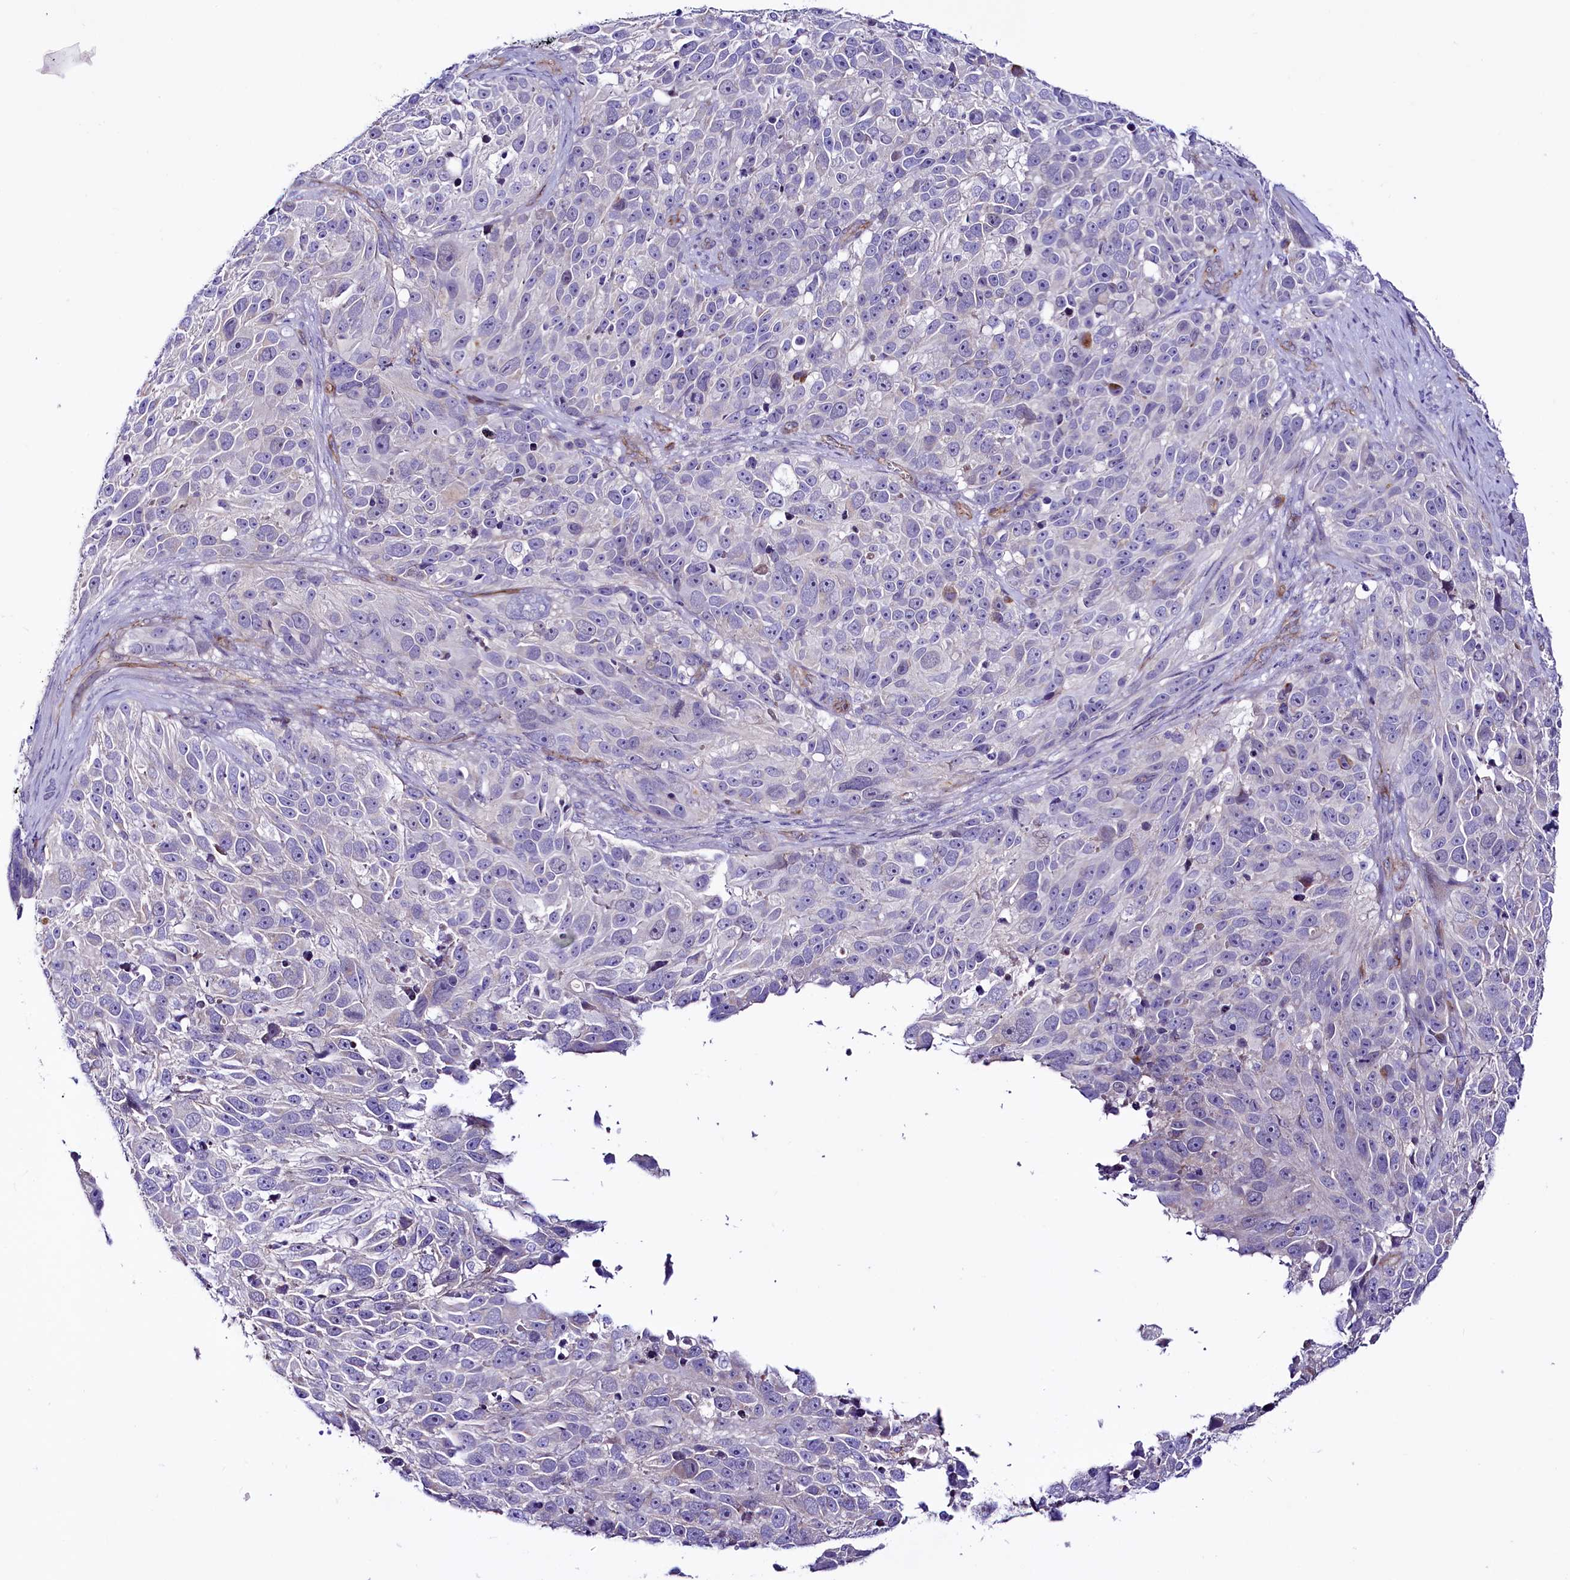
{"staining": {"intensity": "negative", "quantity": "none", "location": "none"}, "tissue": "melanoma", "cell_type": "Tumor cells", "image_type": "cancer", "snomed": [{"axis": "morphology", "description": "Malignant melanoma, NOS"}, {"axis": "topography", "description": "Skin"}], "caption": "Human malignant melanoma stained for a protein using IHC reveals no expression in tumor cells.", "gene": "SLF1", "patient": {"sex": "male", "age": 84}}